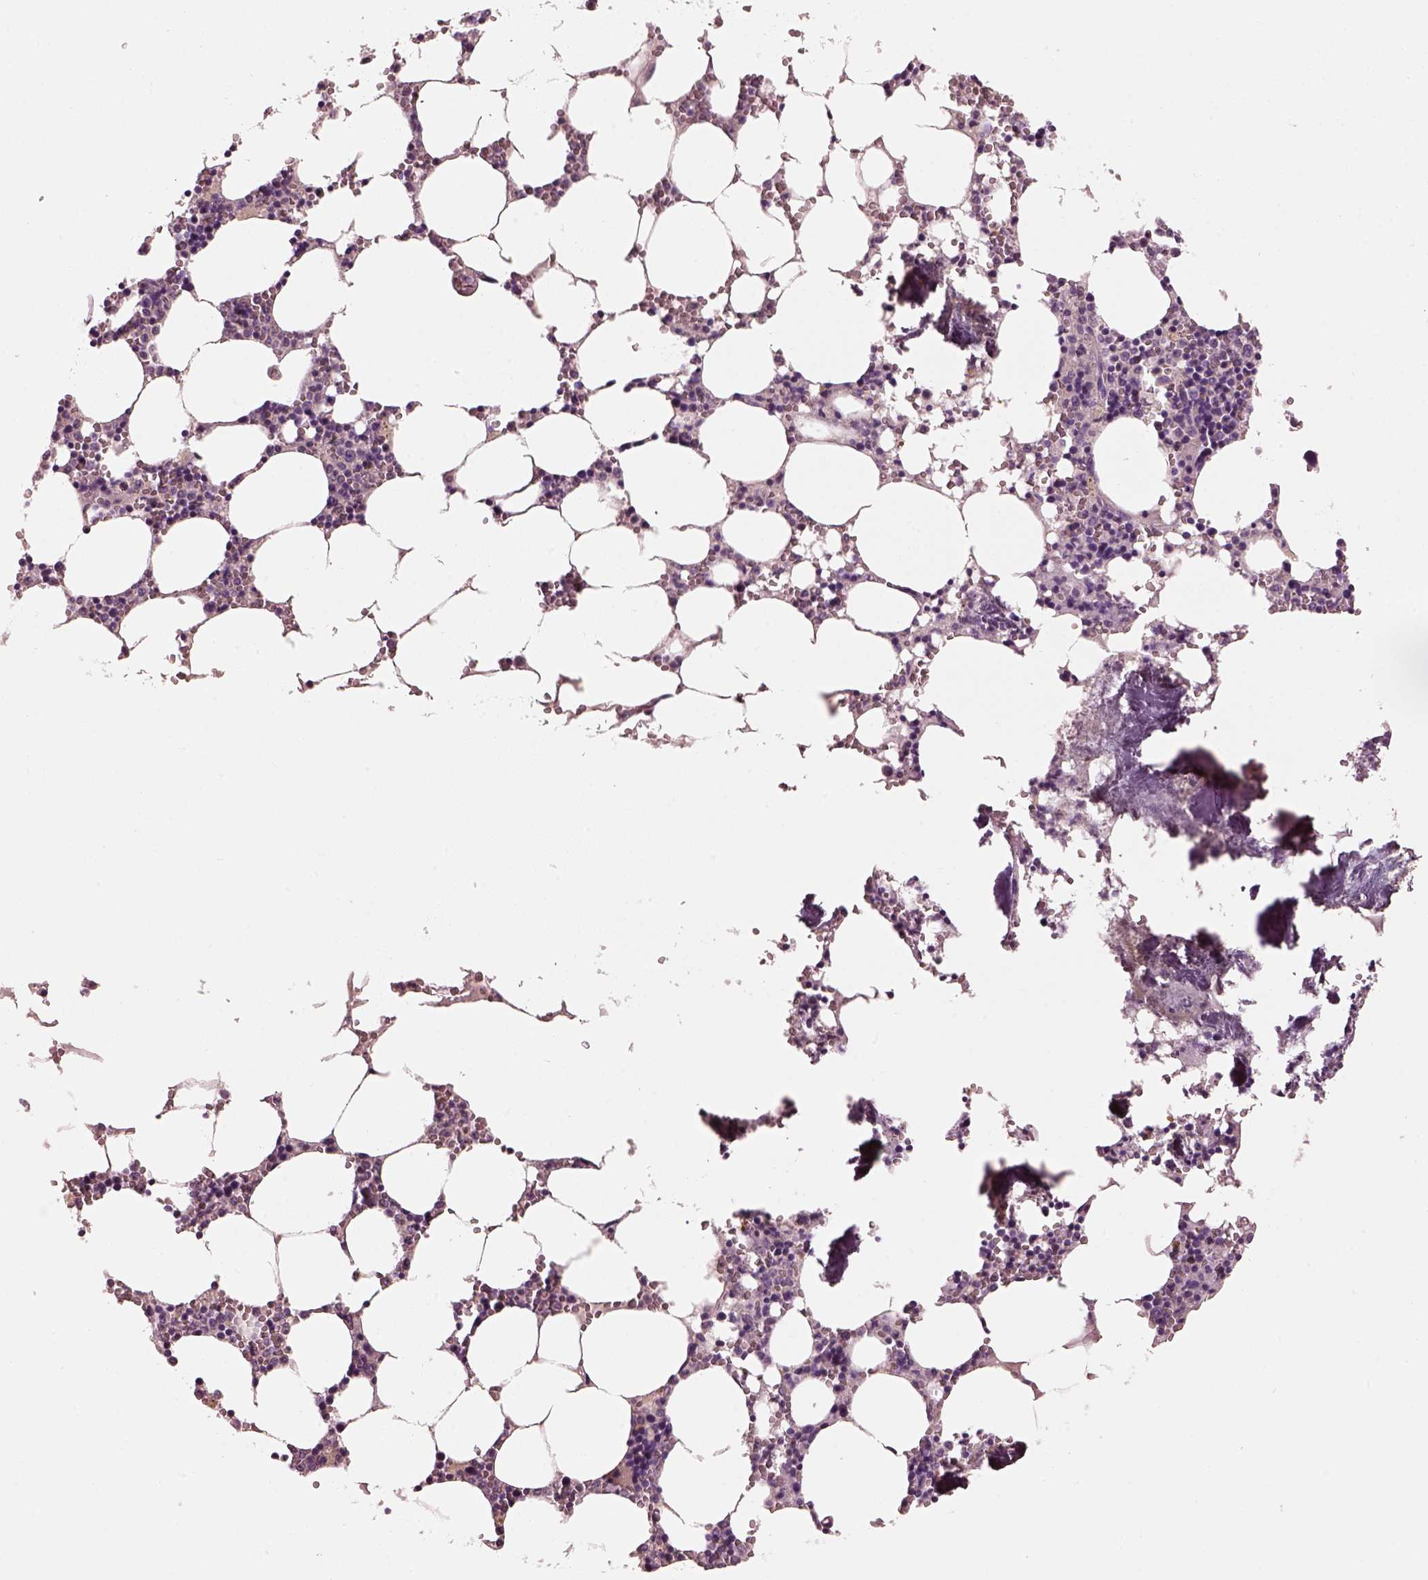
{"staining": {"intensity": "negative", "quantity": "none", "location": "none"}, "tissue": "bone marrow", "cell_type": "Hematopoietic cells", "image_type": "normal", "snomed": [{"axis": "morphology", "description": "Normal tissue, NOS"}, {"axis": "topography", "description": "Bone marrow"}], "caption": "Immunohistochemistry (IHC) image of normal bone marrow: human bone marrow stained with DAB reveals no significant protein staining in hematopoietic cells.", "gene": "ELSPBP1", "patient": {"sex": "female", "age": 64}}